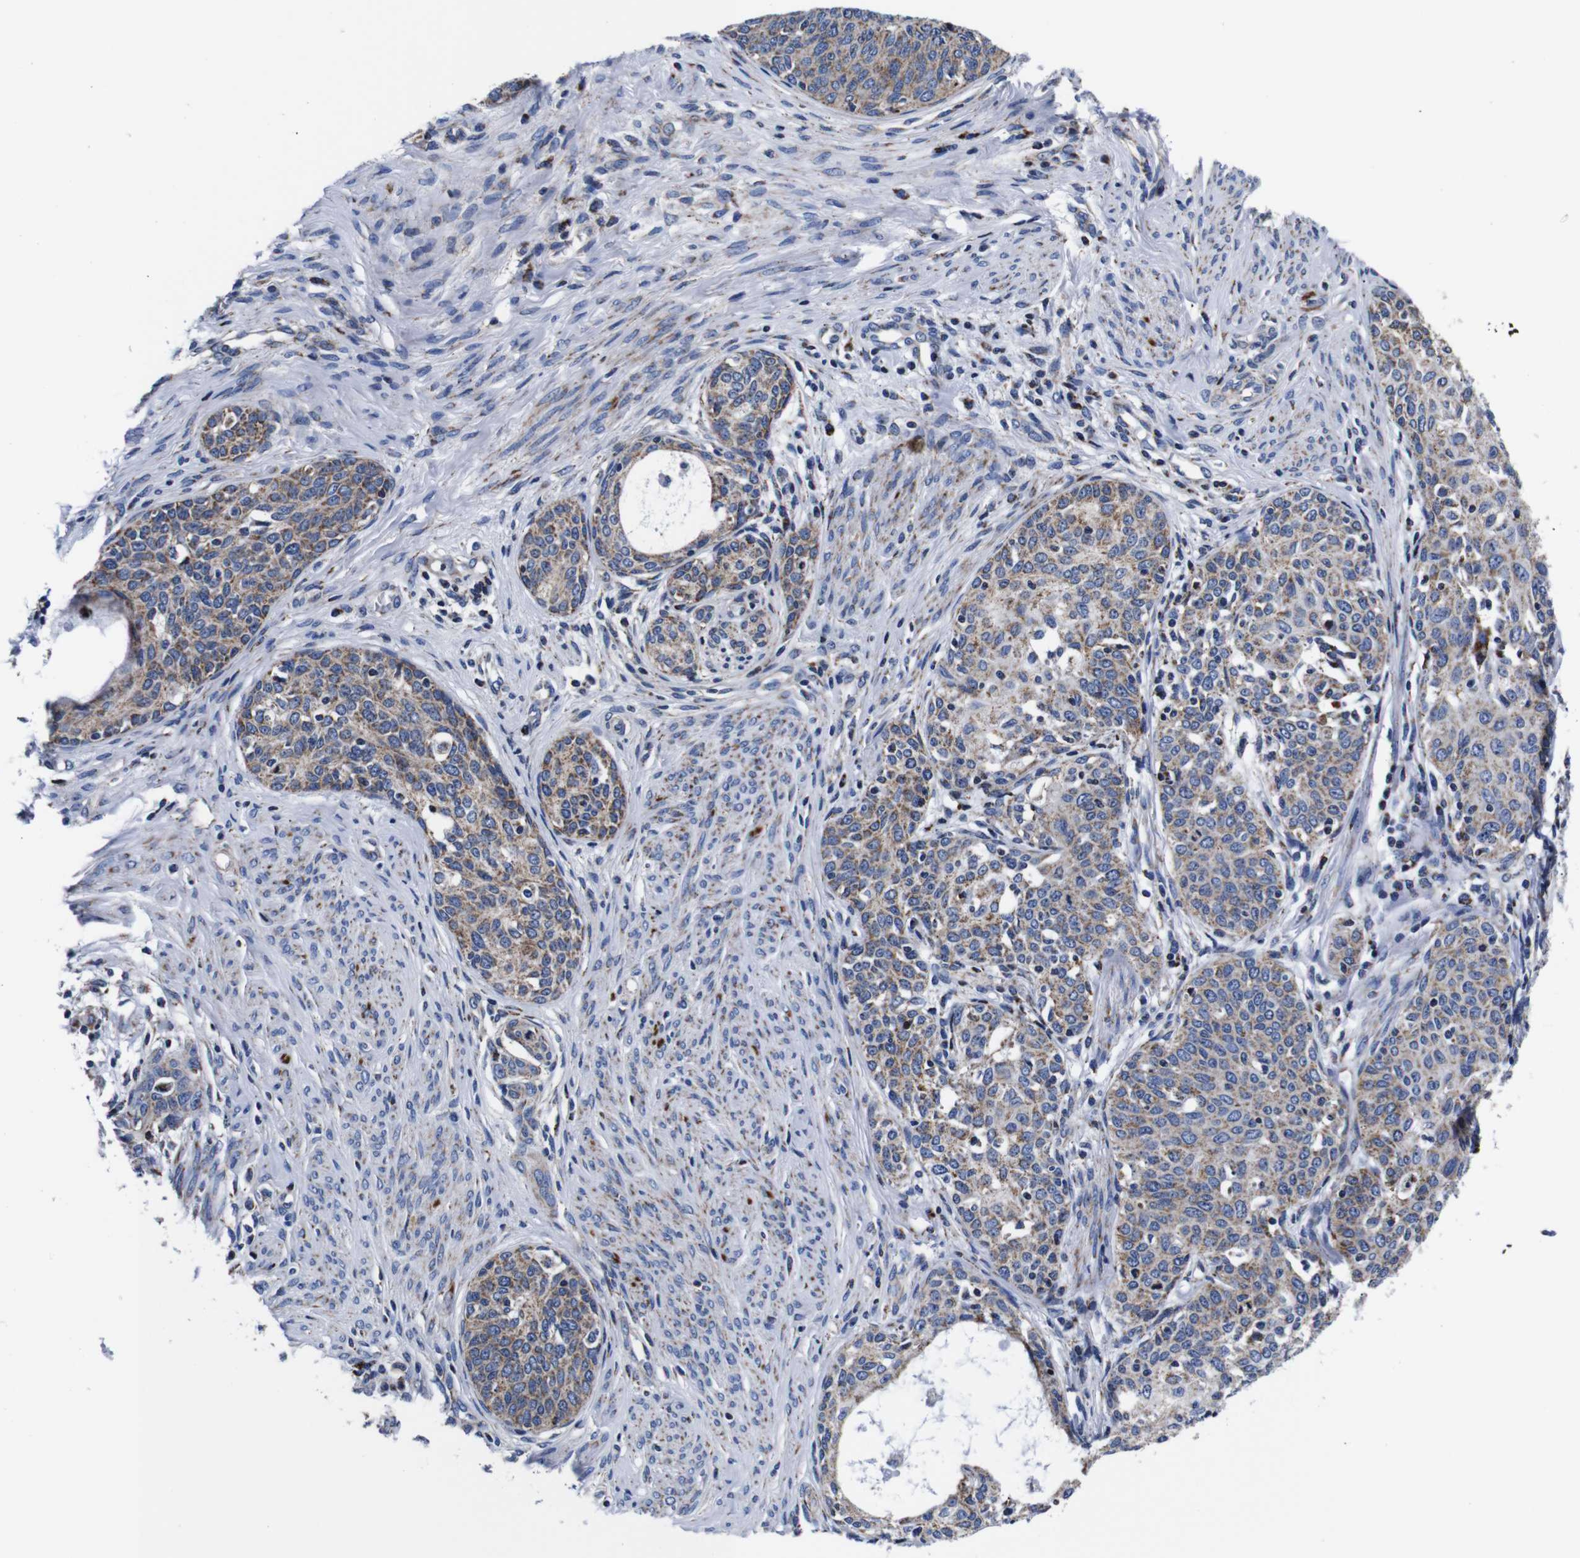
{"staining": {"intensity": "weak", "quantity": ">75%", "location": "cytoplasmic/membranous"}, "tissue": "cervical cancer", "cell_type": "Tumor cells", "image_type": "cancer", "snomed": [{"axis": "morphology", "description": "Squamous cell carcinoma, NOS"}, {"axis": "morphology", "description": "Adenocarcinoma, NOS"}, {"axis": "topography", "description": "Cervix"}], "caption": "High-power microscopy captured an immunohistochemistry micrograph of cervical squamous cell carcinoma, revealing weak cytoplasmic/membranous expression in approximately >75% of tumor cells.", "gene": "FKBP9", "patient": {"sex": "female", "age": 52}}